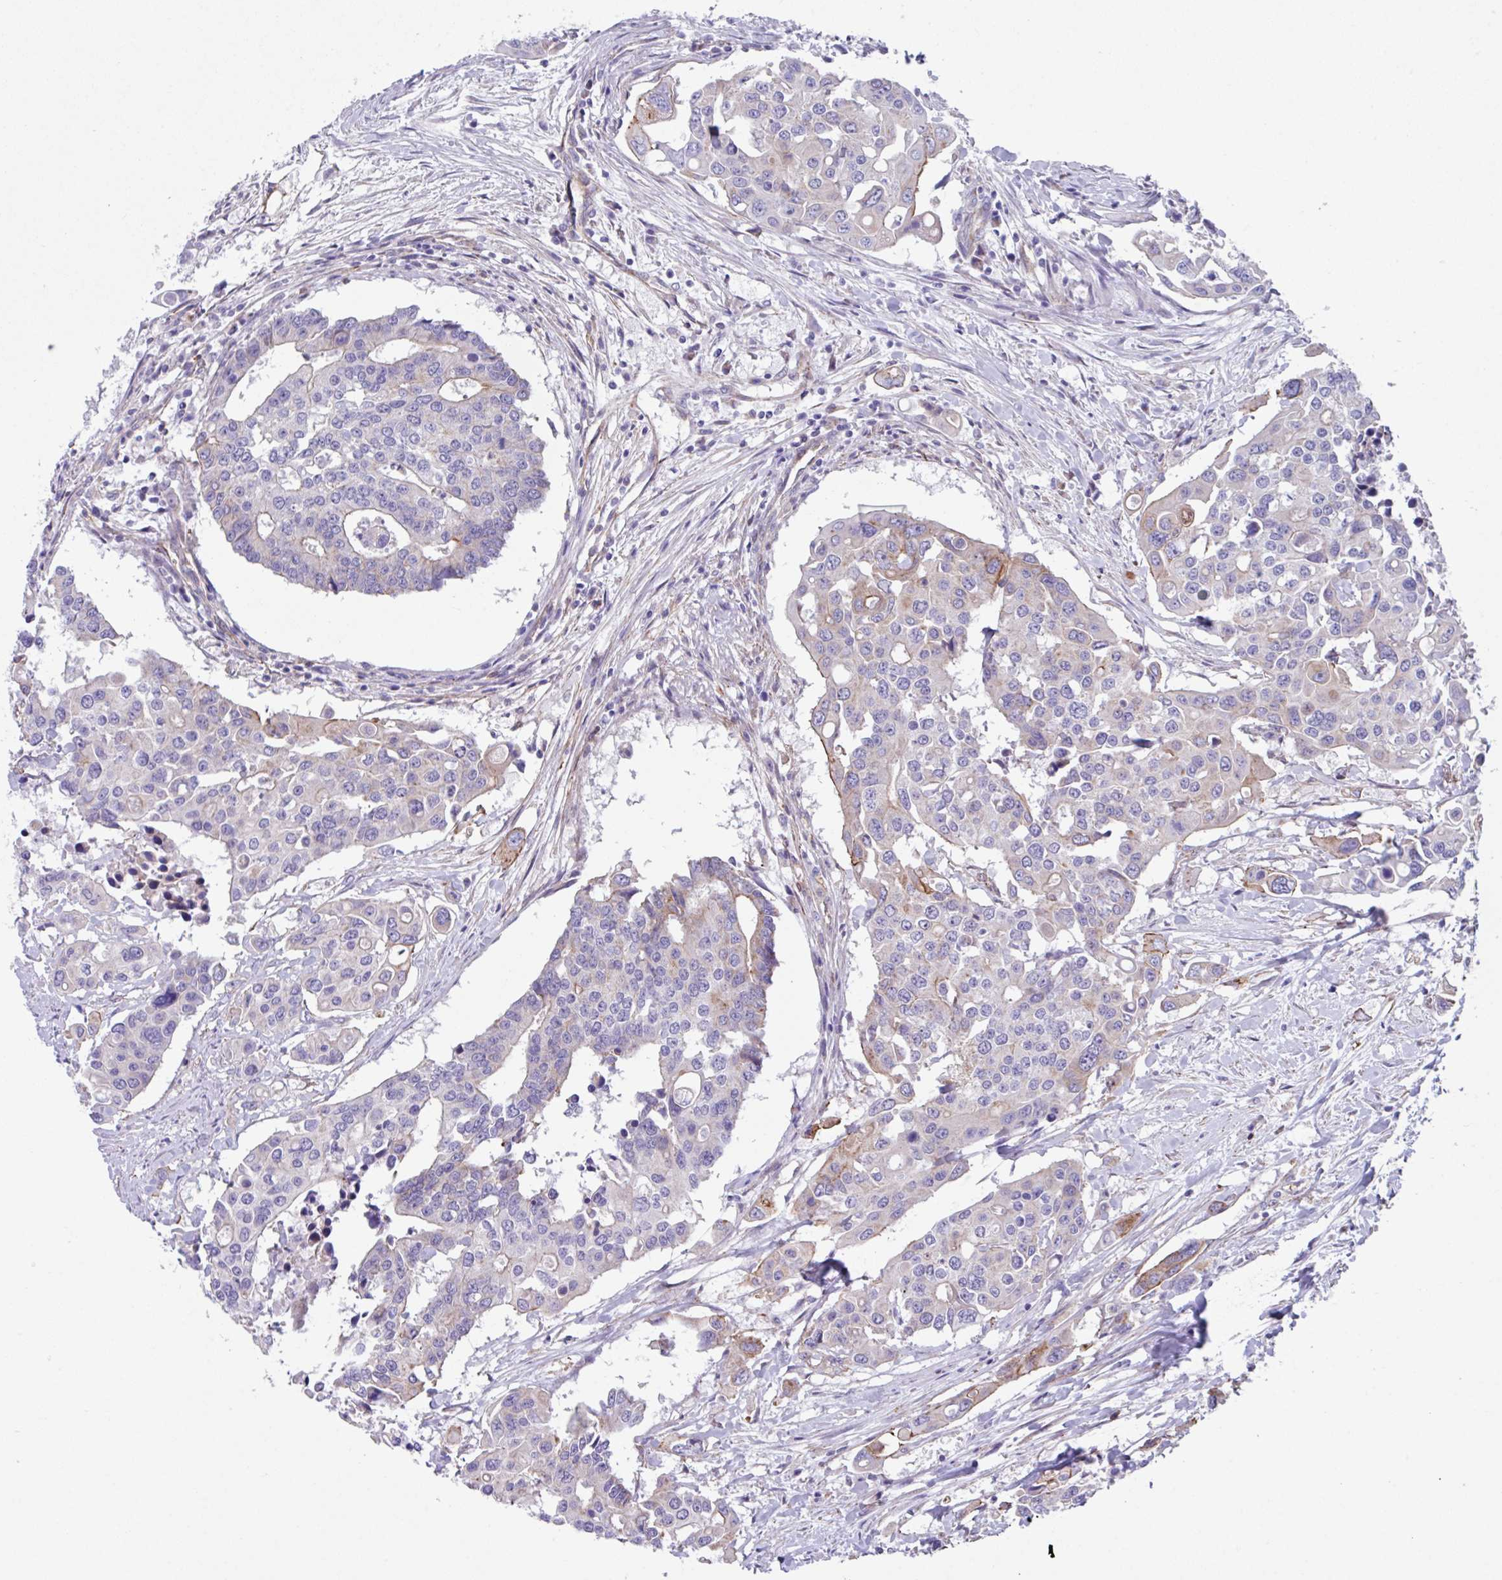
{"staining": {"intensity": "moderate", "quantity": "<25%", "location": "cytoplasmic/membranous"}, "tissue": "colorectal cancer", "cell_type": "Tumor cells", "image_type": "cancer", "snomed": [{"axis": "morphology", "description": "Adenocarcinoma, NOS"}, {"axis": "topography", "description": "Colon"}], "caption": "A histopathology image of human adenocarcinoma (colorectal) stained for a protein demonstrates moderate cytoplasmic/membranous brown staining in tumor cells. (DAB (3,3'-diaminobenzidine) IHC with brightfield microscopy, high magnification).", "gene": "OTULIN", "patient": {"sex": "male", "age": 77}}